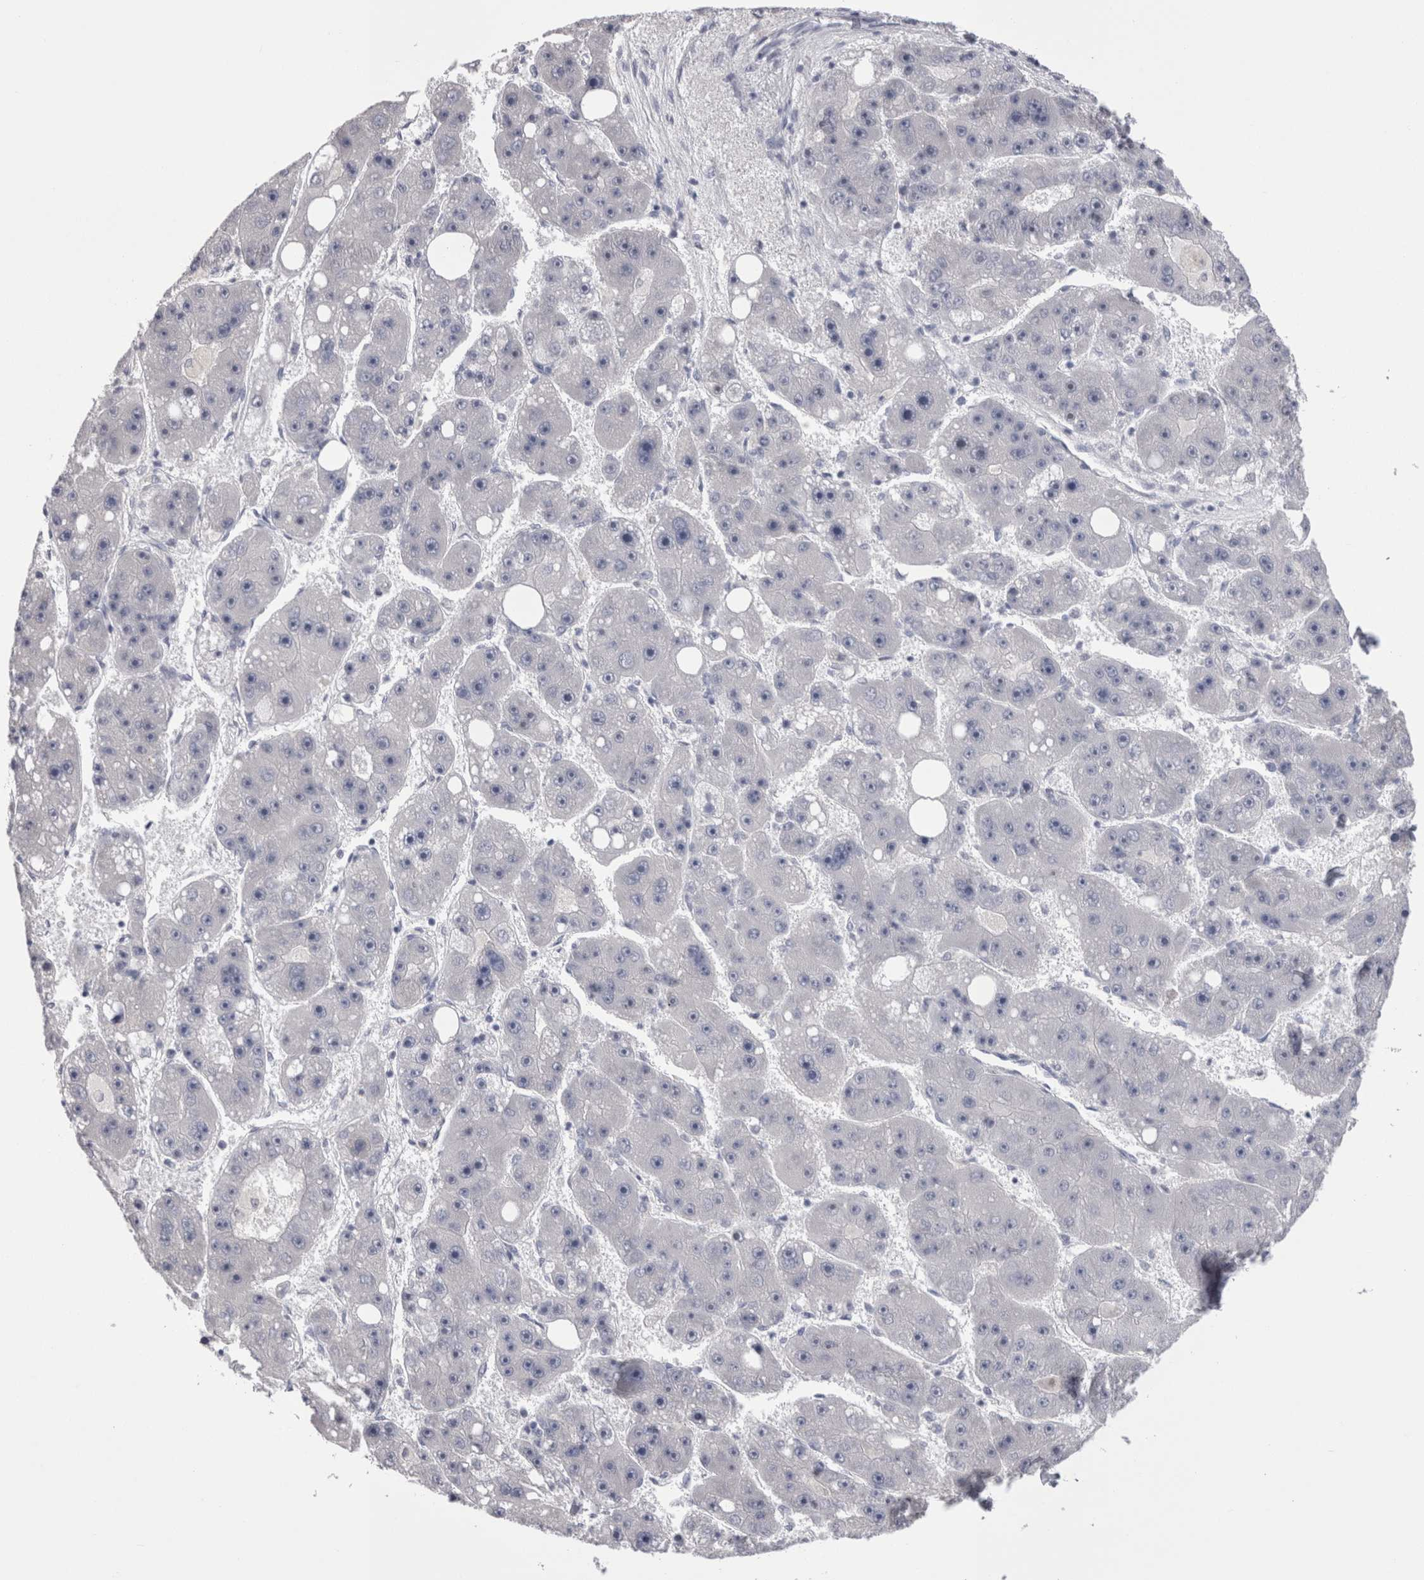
{"staining": {"intensity": "negative", "quantity": "none", "location": "none"}, "tissue": "liver cancer", "cell_type": "Tumor cells", "image_type": "cancer", "snomed": [{"axis": "morphology", "description": "Carcinoma, Hepatocellular, NOS"}, {"axis": "topography", "description": "Liver"}], "caption": "Immunohistochemistry (IHC) of hepatocellular carcinoma (liver) shows no positivity in tumor cells.", "gene": "PWP2", "patient": {"sex": "female", "age": 61}}